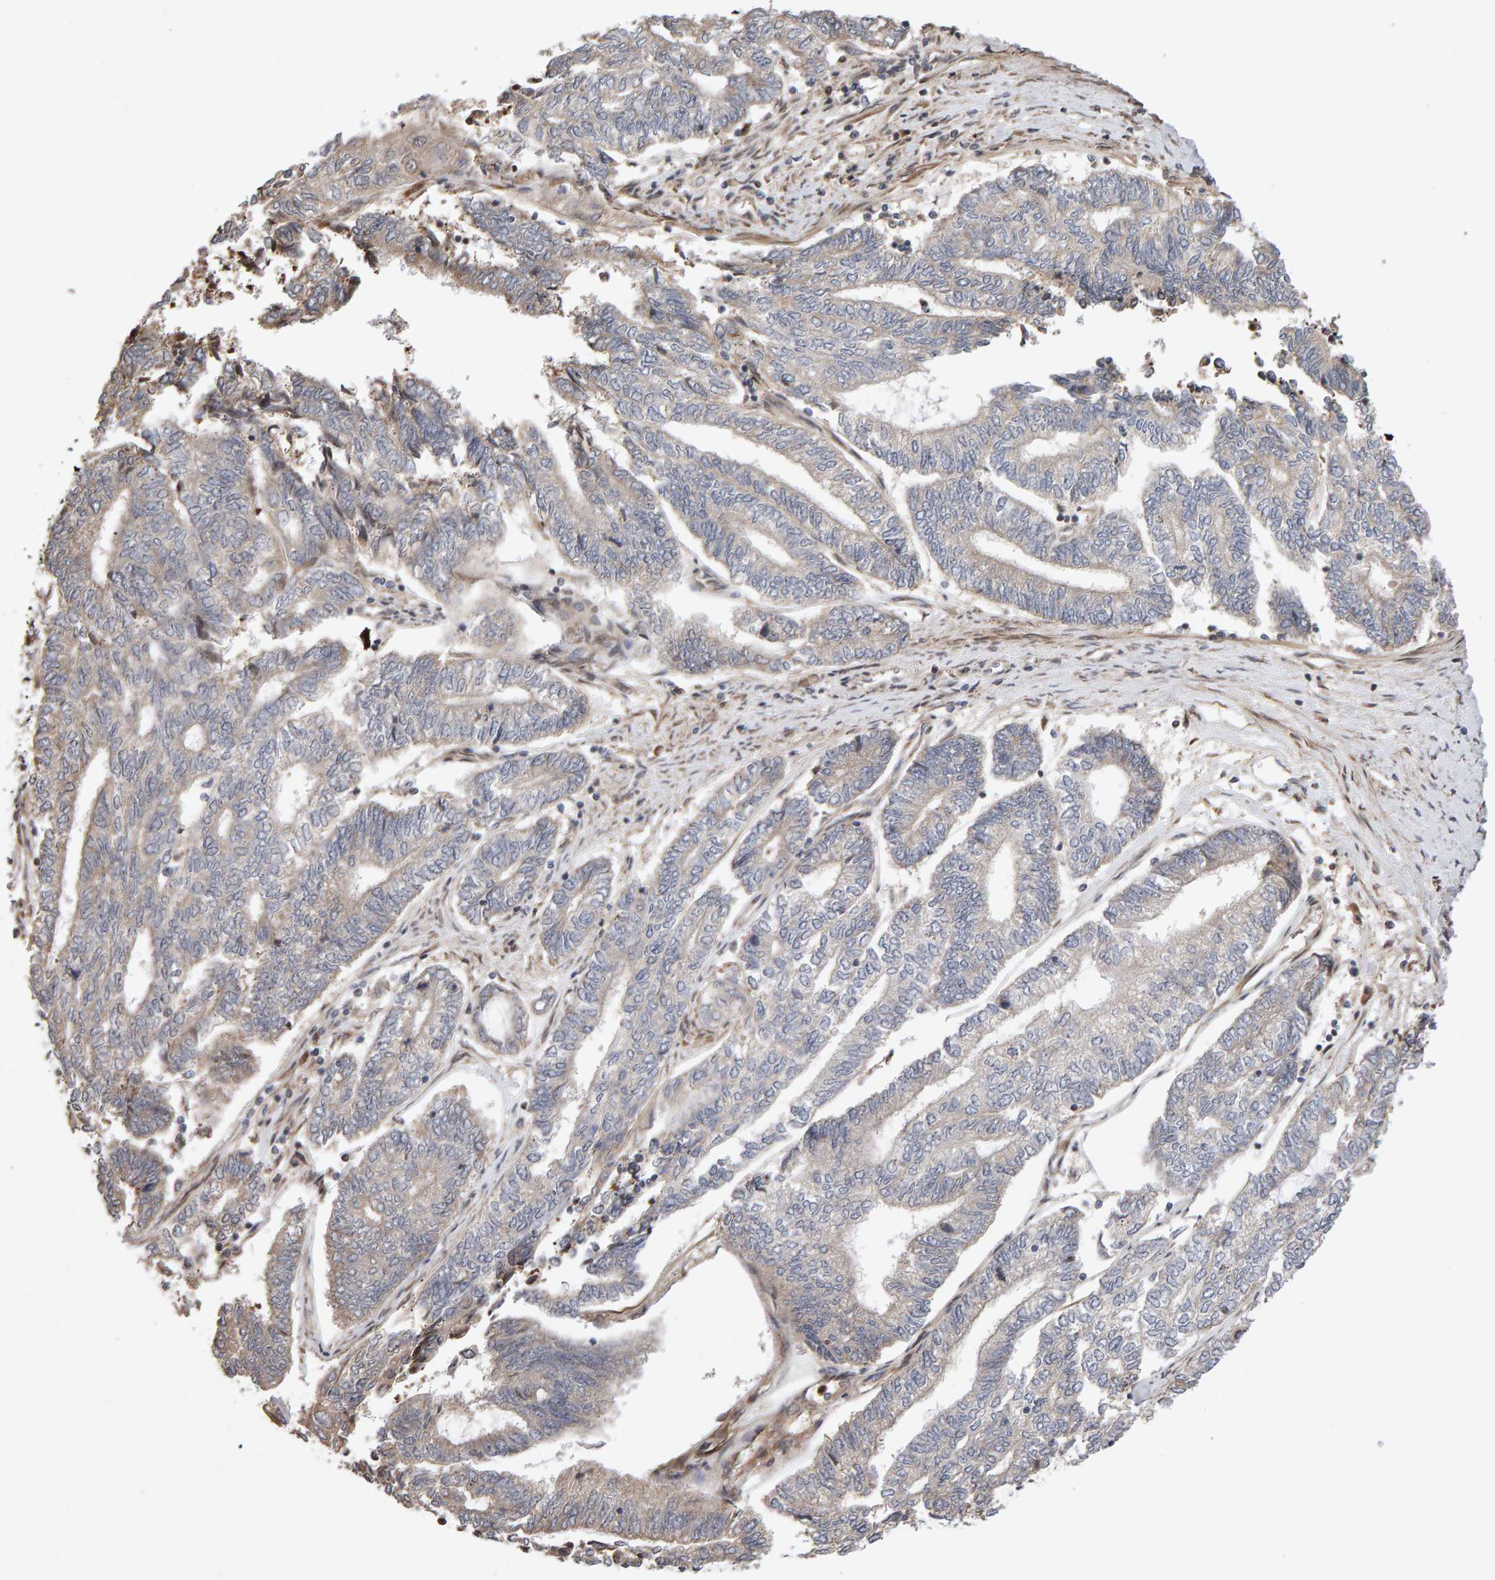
{"staining": {"intensity": "weak", "quantity": "<25%", "location": "cytoplasmic/membranous"}, "tissue": "endometrial cancer", "cell_type": "Tumor cells", "image_type": "cancer", "snomed": [{"axis": "morphology", "description": "Adenocarcinoma, NOS"}, {"axis": "topography", "description": "Uterus"}, {"axis": "topography", "description": "Endometrium"}], "caption": "The histopathology image displays no staining of tumor cells in endometrial cancer.", "gene": "LZTS1", "patient": {"sex": "female", "age": 70}}